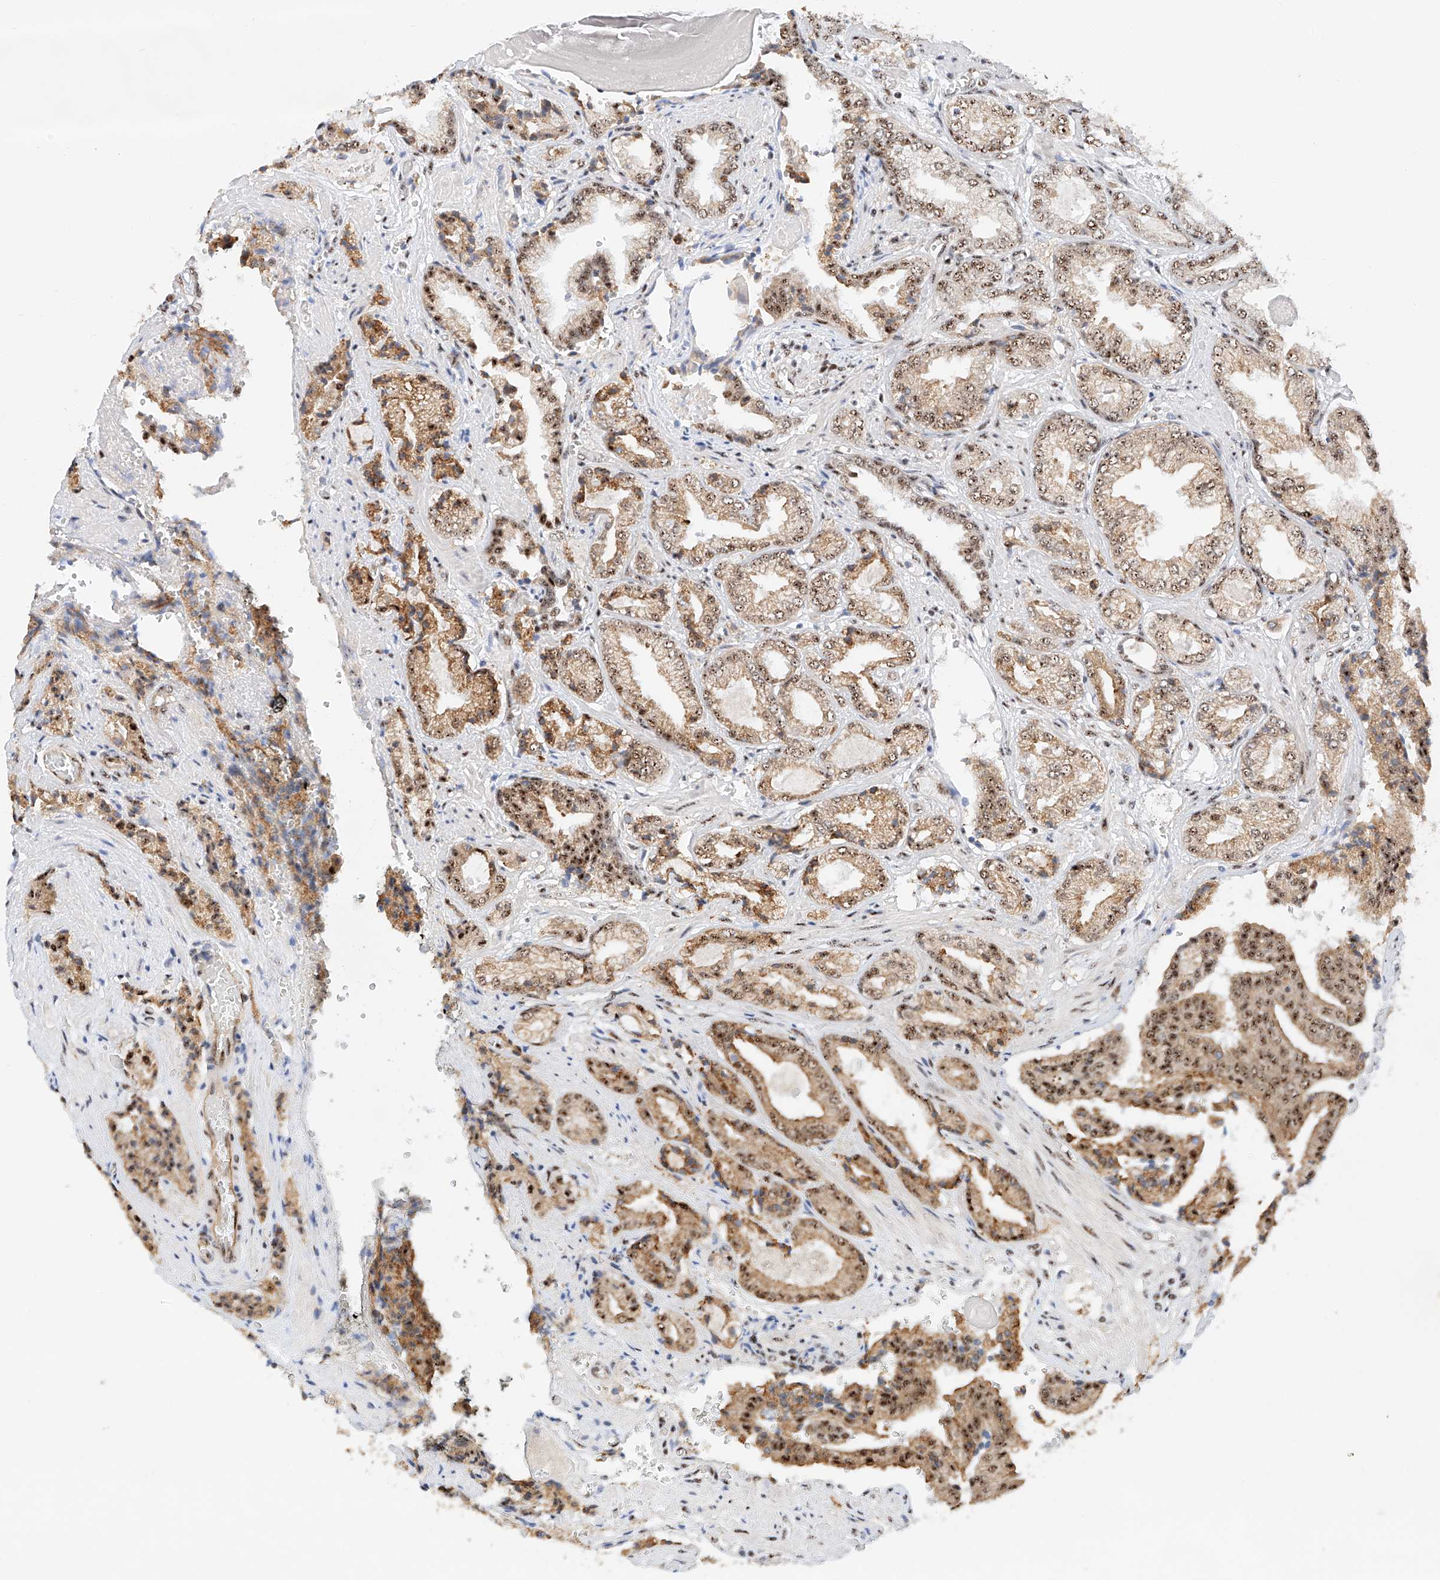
{"staining": {"intensity": "moderate", "quantity": ">75%", "location": "cytoplasmic/membranous,nuclear"}, "tissue": "prostate cancer", "cell_type": "Tumor cells", "image_type": "cancer", "snomed": [{"axis": "morphology", "description": "Adenocarcinoma, High grade"}, {"axis": "topography", "description": "Prostate"}], "caption": "A histopathology image showing moderate cytoplasmic/membranous and nuclear expression in approximately >75% of tumor cells in prostate cancer, as visualized by brown immunohistochemical staining.", "gene": "ATXN7L2", "patient": {"sex": "male", "age": 71}}